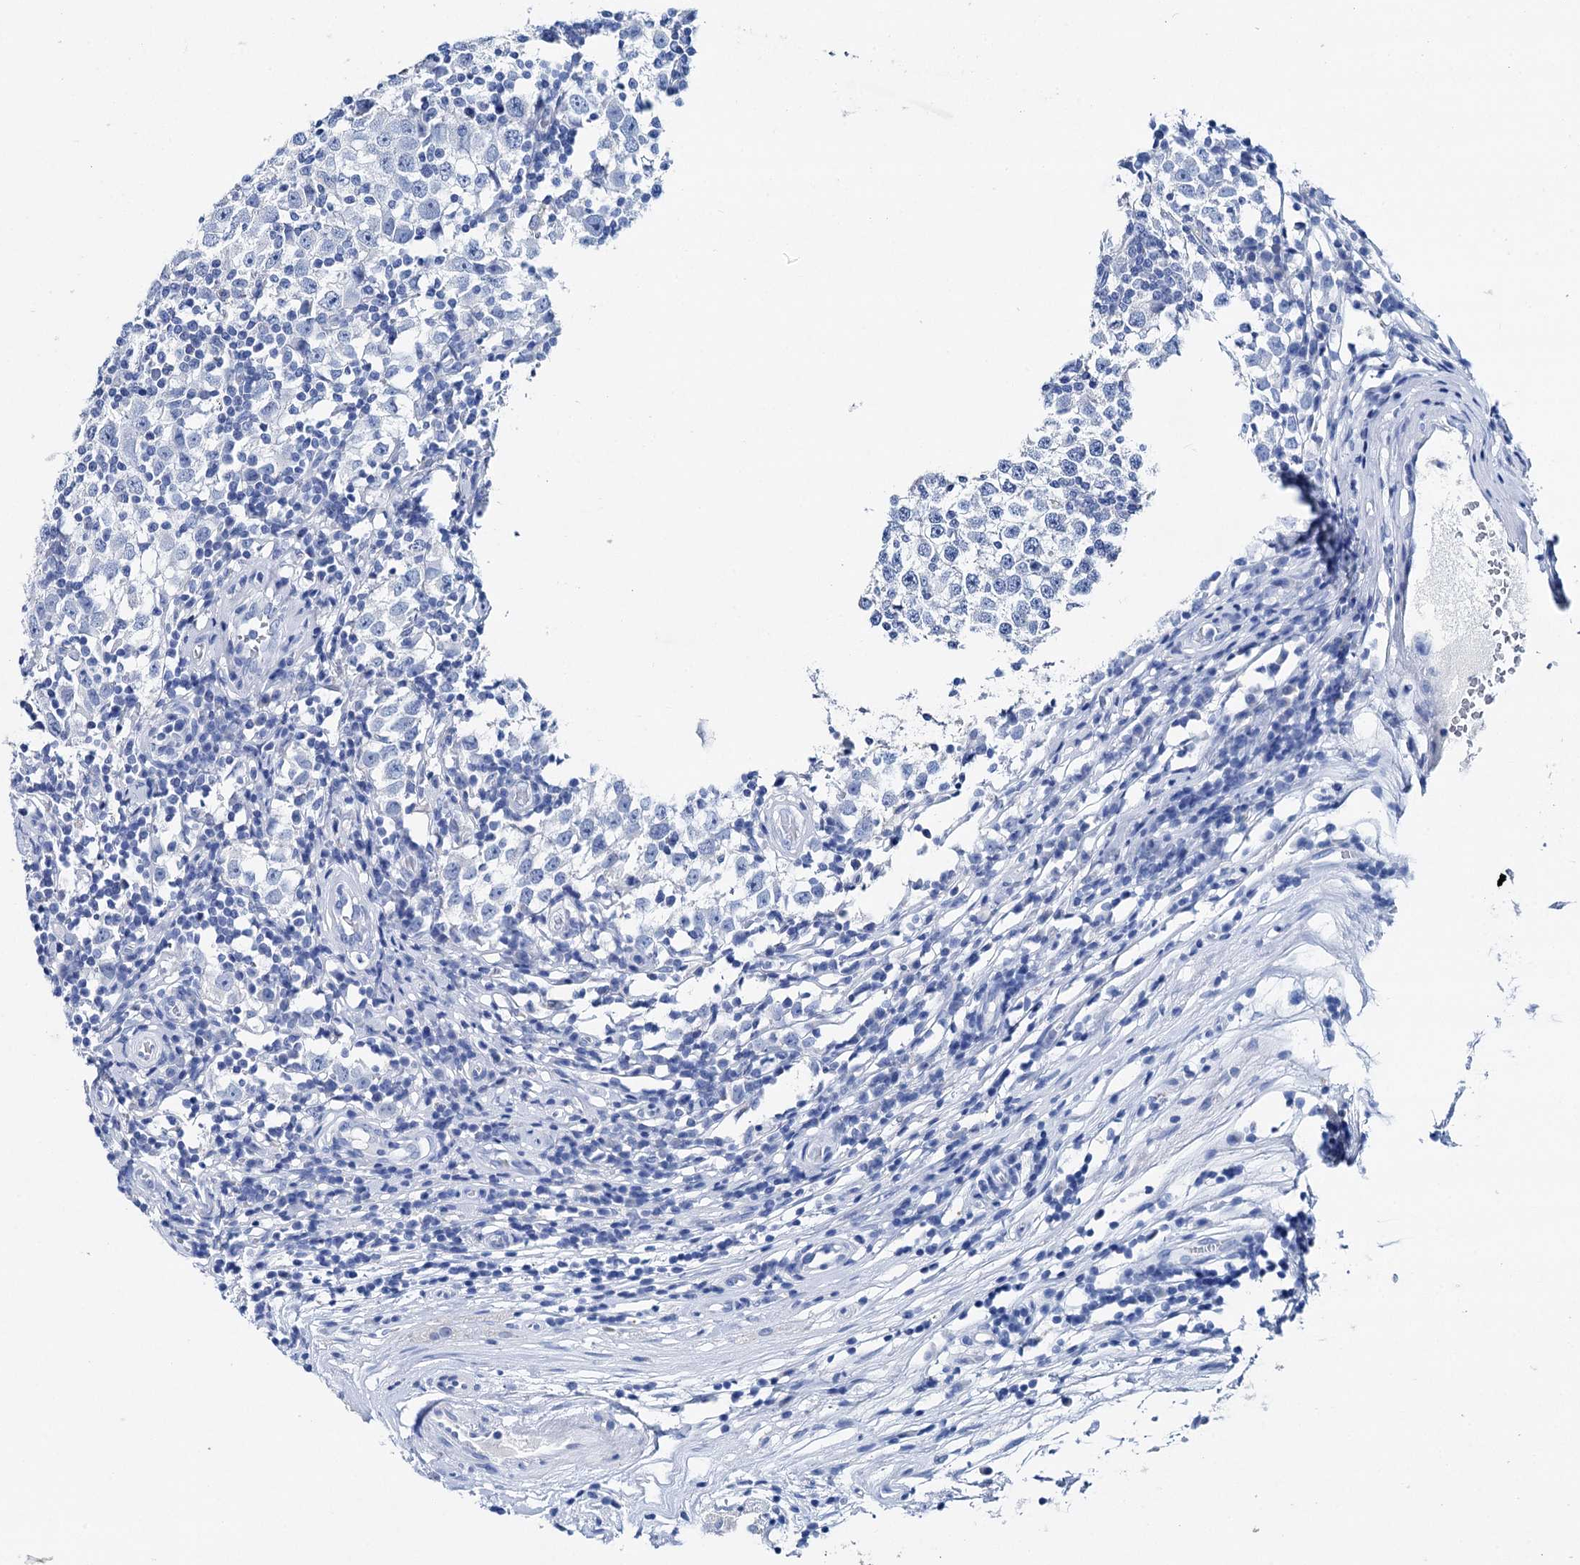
{"staining": {"intensity": "negative", "quantity": "none", "location": "none"}, "tissue": "testis cancer", "cell_type": "Tumor cells", "image_type": "cancer", "snomed": [{"axis": "morphology", "description": "Seminoma, NOS"}, {"axis": "topography", "description": "Testis"}], "caption": "A photomicrograph of testis seminoma stained for a protein reveals no brown staining in tumor cells.", "gene": "BRINP1", "patient": {"sex": "male", "age": 65}}